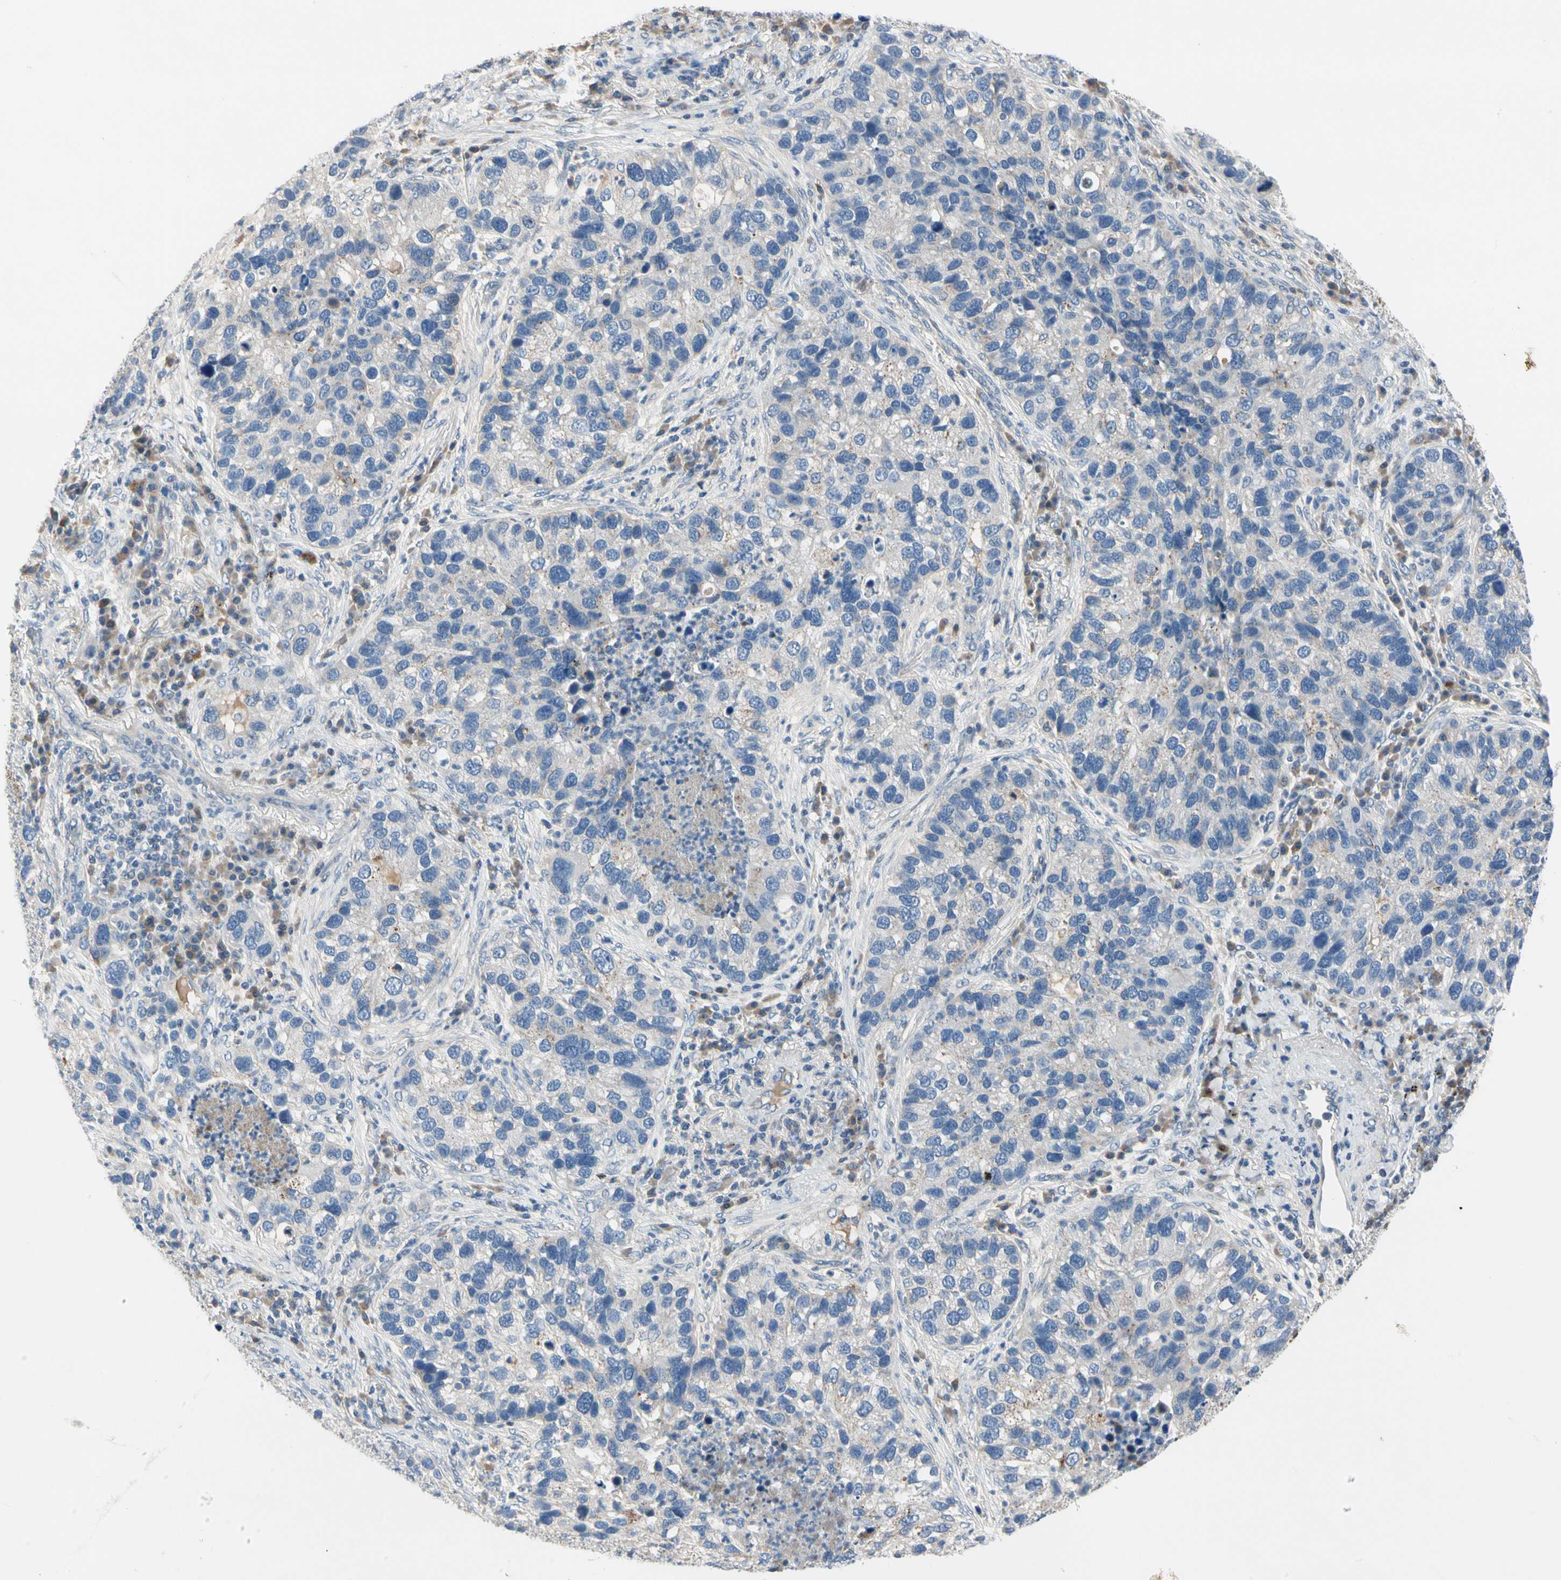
{"staining": {"intensity": "negative", "quantity": "none", "location": "none"}, "tissue": "lung cancer", "cell_type": "Tumor cells", "image_type": "cancer", "snomed": [{"axis": "morphology", "description": "Normal tissue, NOS"}, {"axis": "morphology", "description": "Adenocarcinoma, NOS"}, {"axis": "topography", "description": "Bronchus"}, {"axis": "topography", "description": "Lung"}], "caption": "The image reveals no staining of tumor cells in lung adenocarcinoma.", "gene": "ECRG4", "patient": {"sex": "male", "age": 54}}